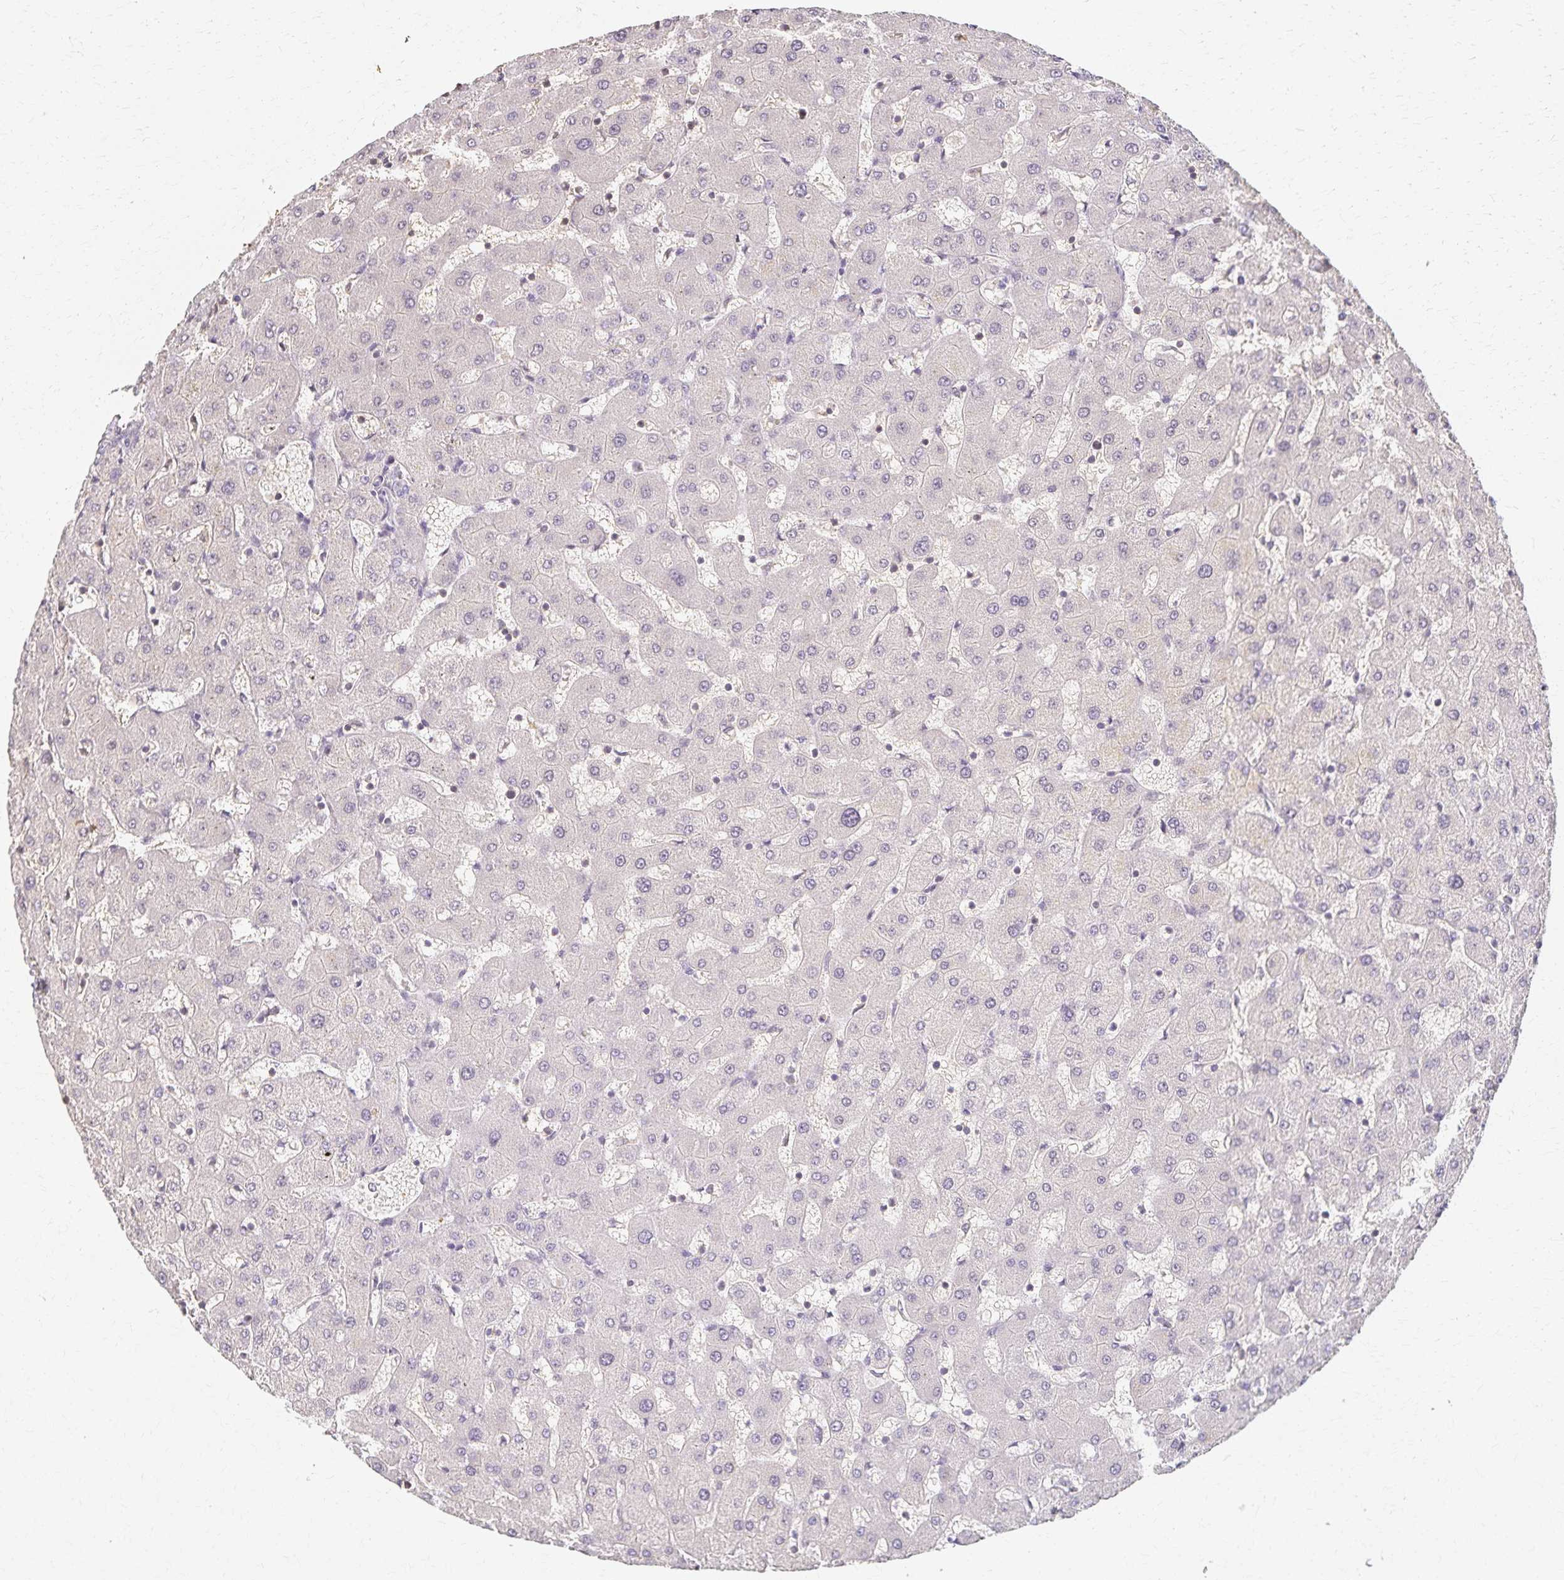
{"staining": {"intensity": "negative", "quantity": "none", "location": "none"}, "tissue": "liver", "cell_type": "Cholangiocytes", "image_type": "normal", "snomed": [{"axis": "morphology", "description": "Normal tissue, NOS"}, {"axis": "topography", "description": "Liver"}], "caption": "Cholangiocytes are negative for protein expression in unremarkable human liver. (Stains: DAB (3,3'-diaminobenzidine) immunohistochemistry (IHC) with hematoxylin counter stain, Microscopy: brightfield microscopy at high magnification).", "gene": "AZGP1", "patient": {"sex": "female", "age": 63}}